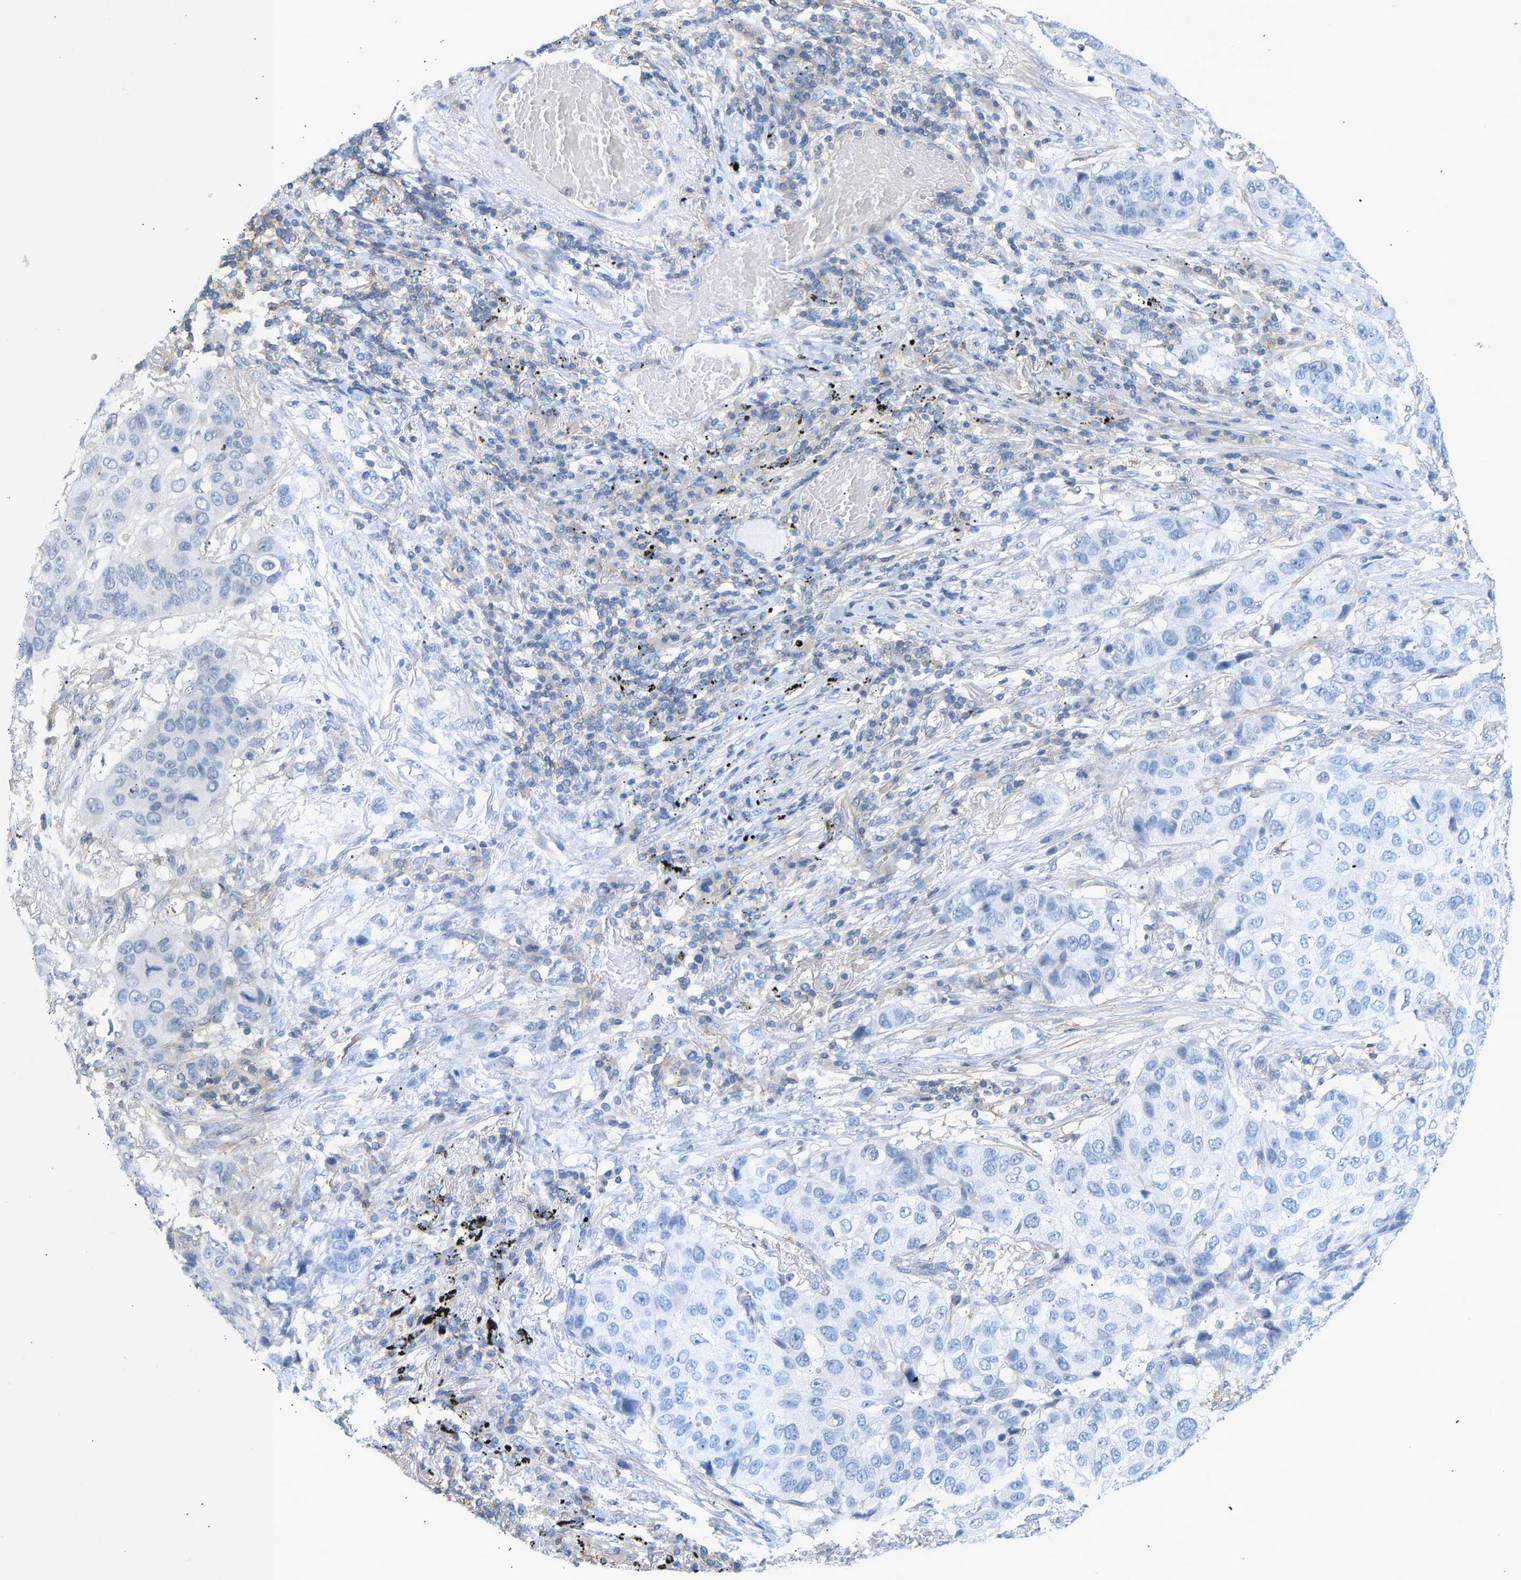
{"staining": {"intensity": "negative", "quantity": "none", "location": "none"}, "tissue": "lung cancer", "cell_type": "Tumor cells", "image_type": "cancer", "snomed": [{"axis": "morphology", "description": "Squamous cell carcinoma, NOS"}, {"axis": "topography", "description": "Lung"}], "caption": "Tumor cells are negative for brown protein staining in lung cancer. (DAB IHC with hematoxylin counter stain).", "gene": "BVES", "patient": {"sex": "male", "age": 57}}